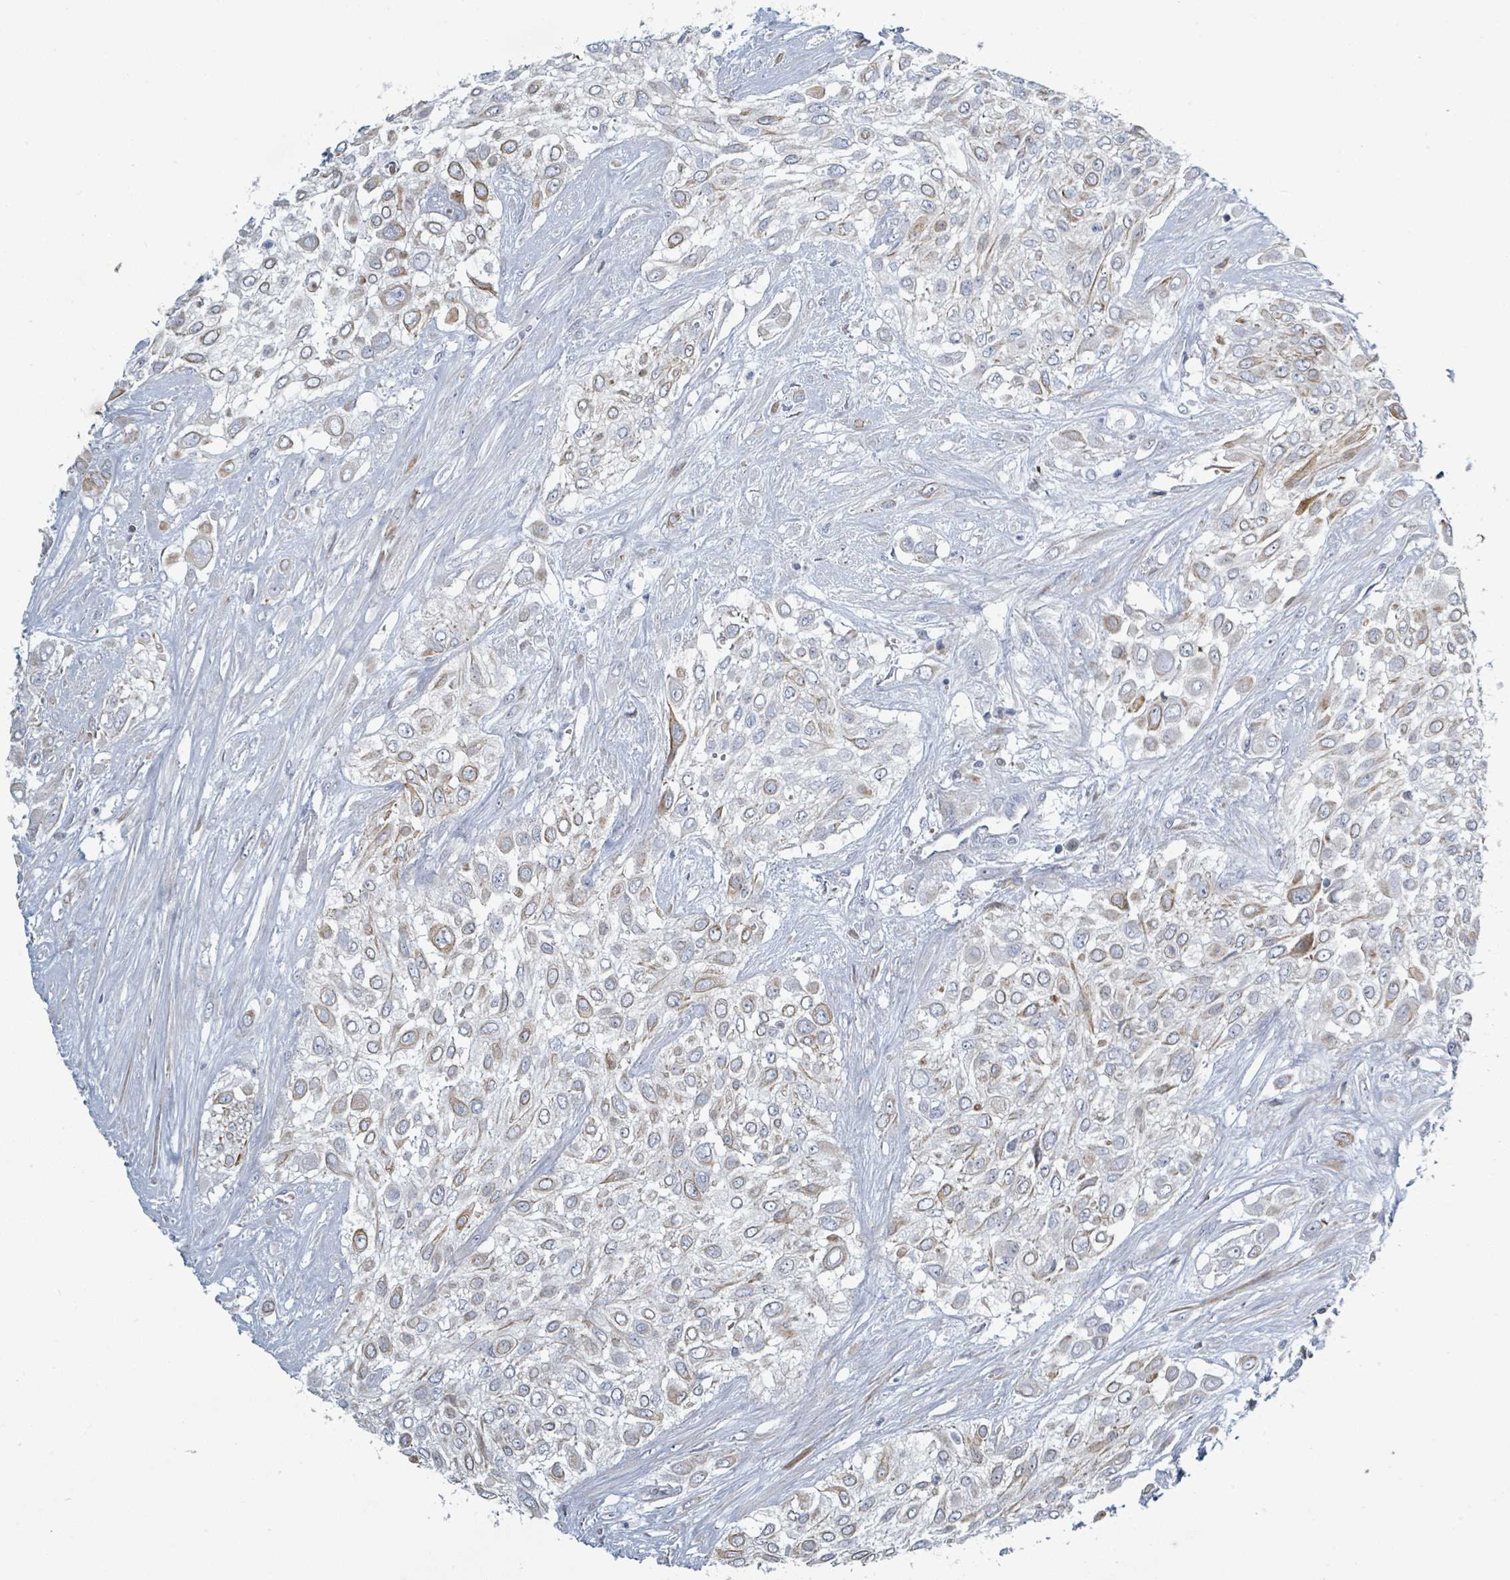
{"staining": {"intensity": "weak", "quantity": "25%-75%", "location": "cytoplasmic/membranous"}, "tissue": "urothelial cancer", "cell_type": "Tumor cells", "image_type": "cancer", "snomed": [{"axis": "morphology", "description": "Urothelial carcinoma, High grade"}, {"axis": "topography", "description": "Urinary bladder"}], "caption": "Immunohistochemical staining of human urothelial carcinoma (high-grade) reveals weak cytoplasmic/membranous protein staining in approximately 25%-75% of tumor cells.", "gene": "RAB33B", "patient": {"sex": "male", "age": 57}}